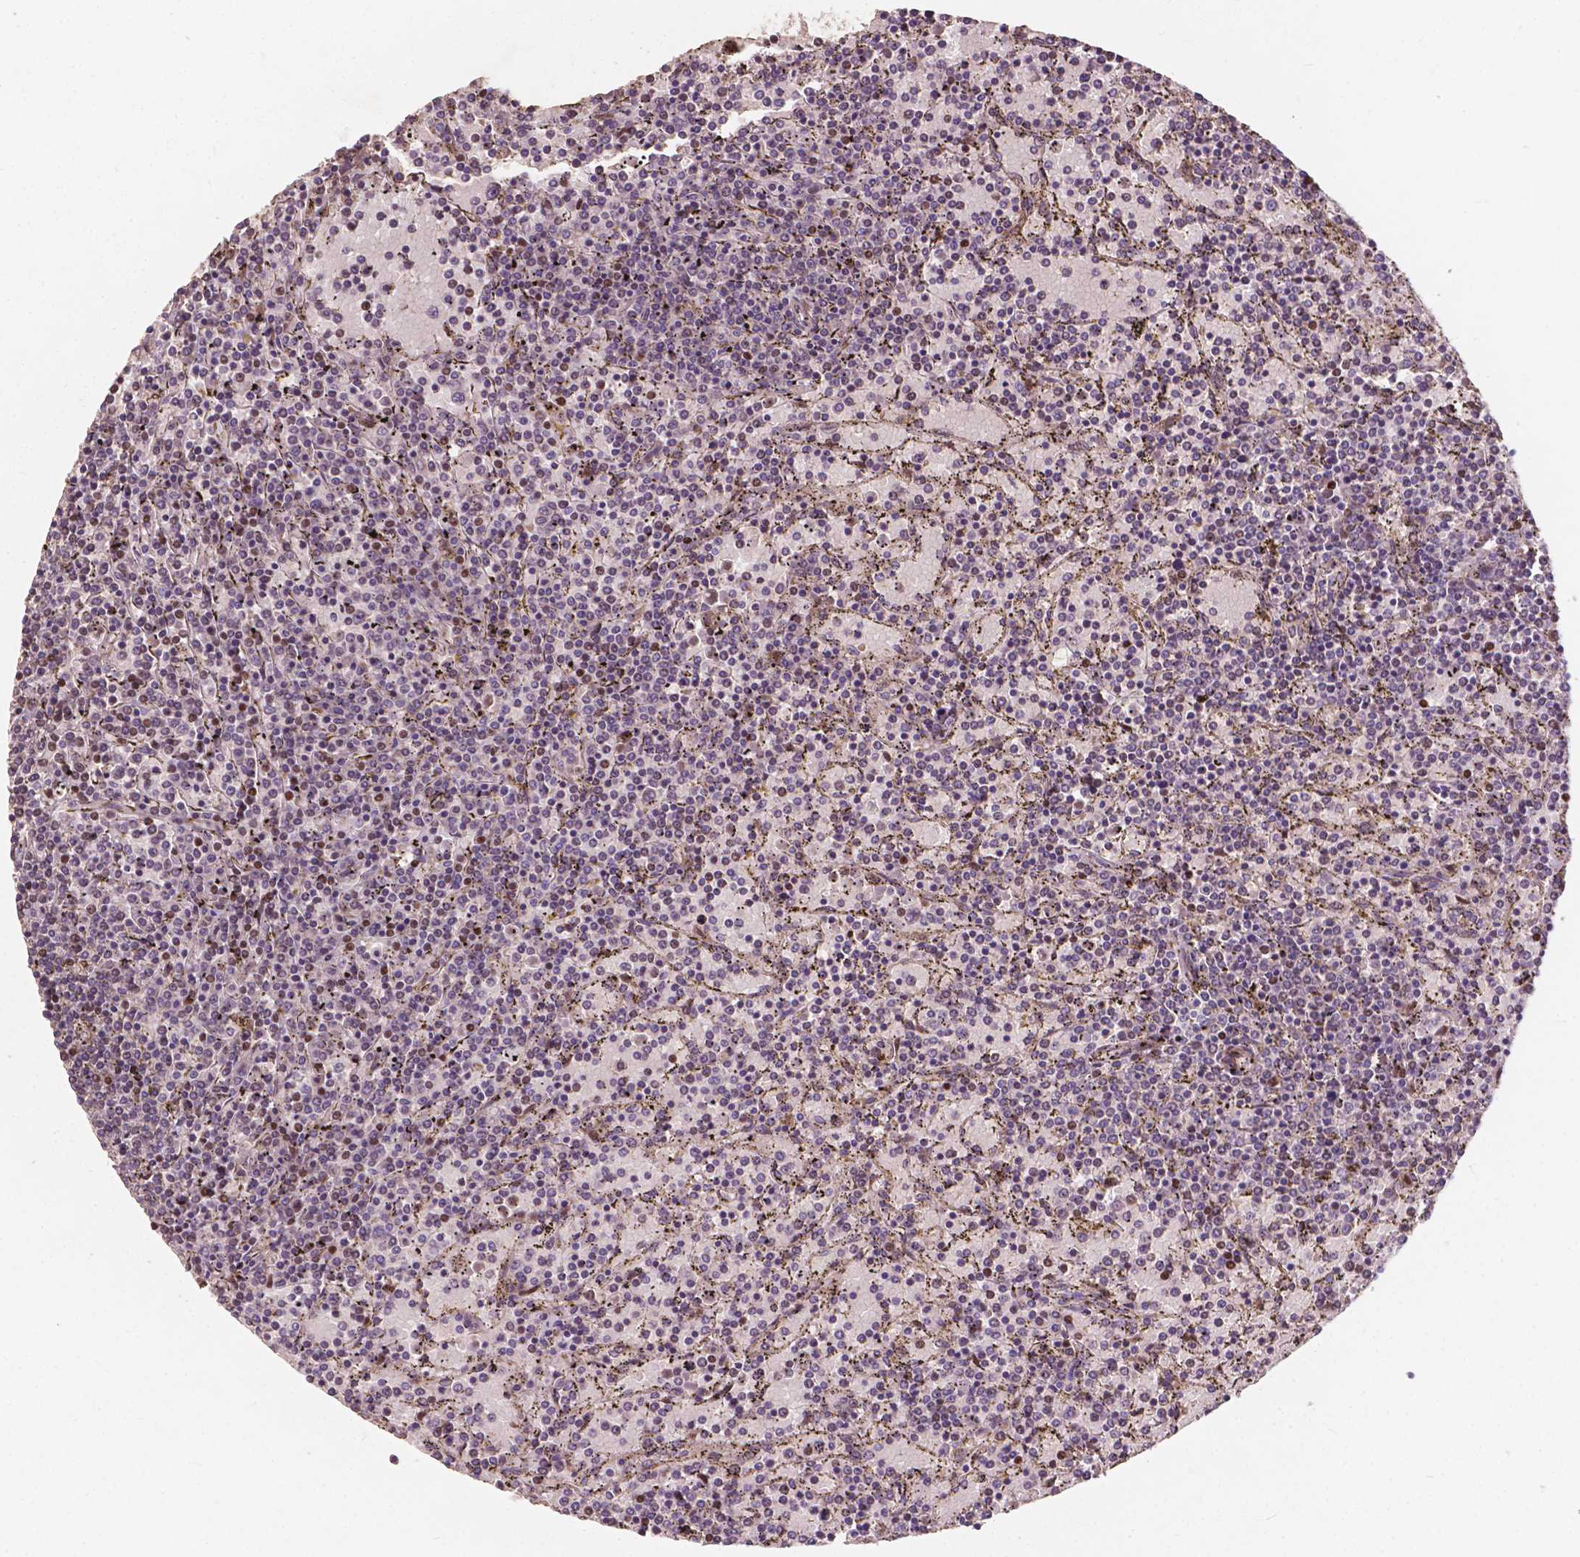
{"staining": {"intensity": "negative", "quantity": "none", "location": "none"}, "tissue": "lymphoma", "cell_type": "Tumor cells", "image_type": "cancer", "snomed": [{"axis": "morphology", "description": "Malignant lymphoma, non-Hodgkin's type, Low grade"}, {"axis": "topography", "description": "Spleen"}], "caption": "Immunohistochemistry (IHC) image of neoplastic tissue: human lymphoma stained with DAB demonstrates no significant protein positivity in tumor cells.", "gene": "DUSP16", "patient": {"sex": "female", "age": 77}}